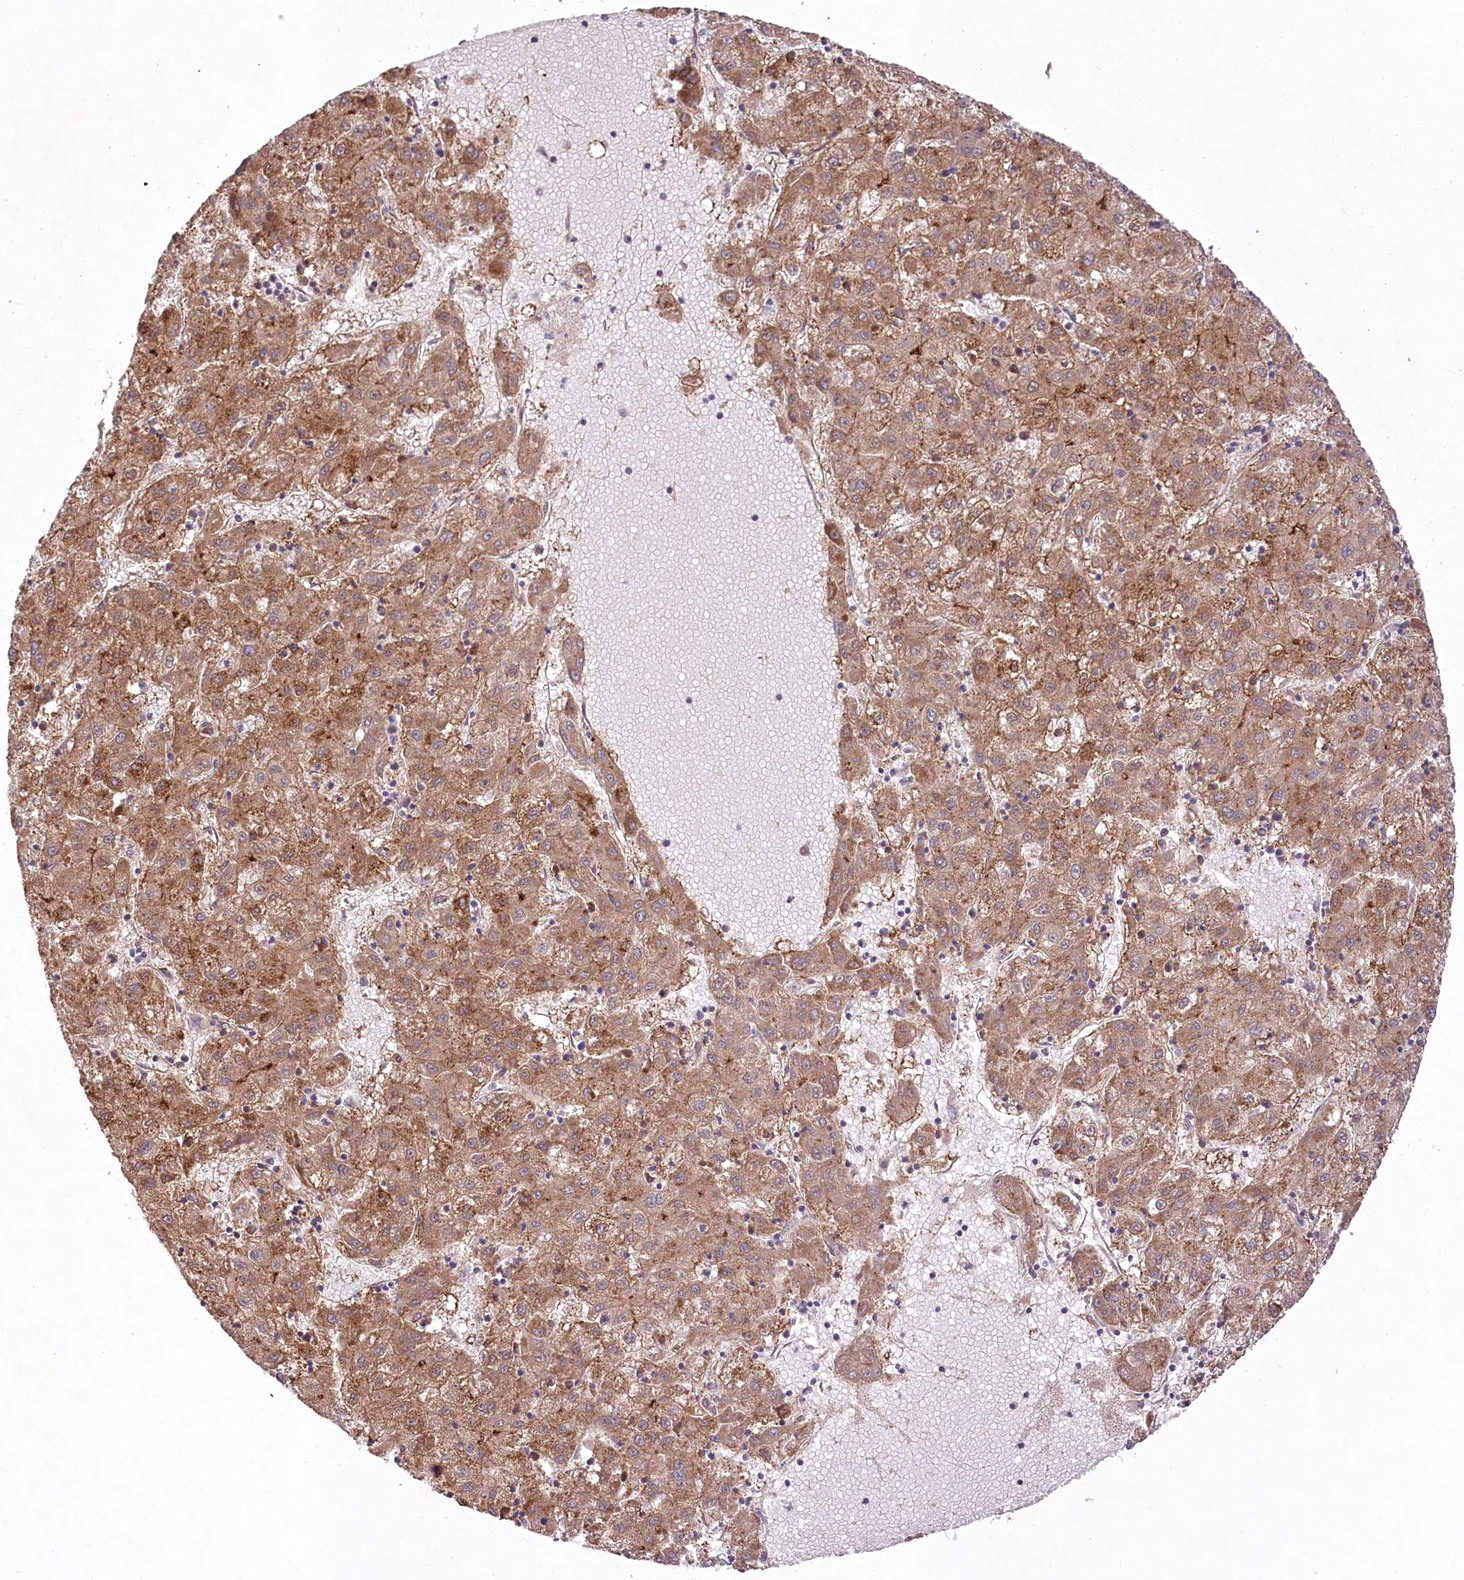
{"staining": {"intensity": "moderate", "quantity": ">75%", "location": "cytoplasmic/membranous"}, "tissue": "liver cancer", "cell_type": "Tumor cells", "image_type": "cancer", "snomed": [{"axis": "morphology", "description": "Carcinoma, Hepatocellular, NOS"}, {"axis": "topography", "description": "Liver"}], "caption": "Protein expression analysis of human liver hepatocellular carcinoma reveals moderate cytoplasmic/membranous positivity in approximately >75% of tumor cells. Immunohistochemistry (ihc) stains the protein in brown and the nuclei are stained blue.", "gene": "PBLD", "patient": {"sex": "male", "age": 72}}